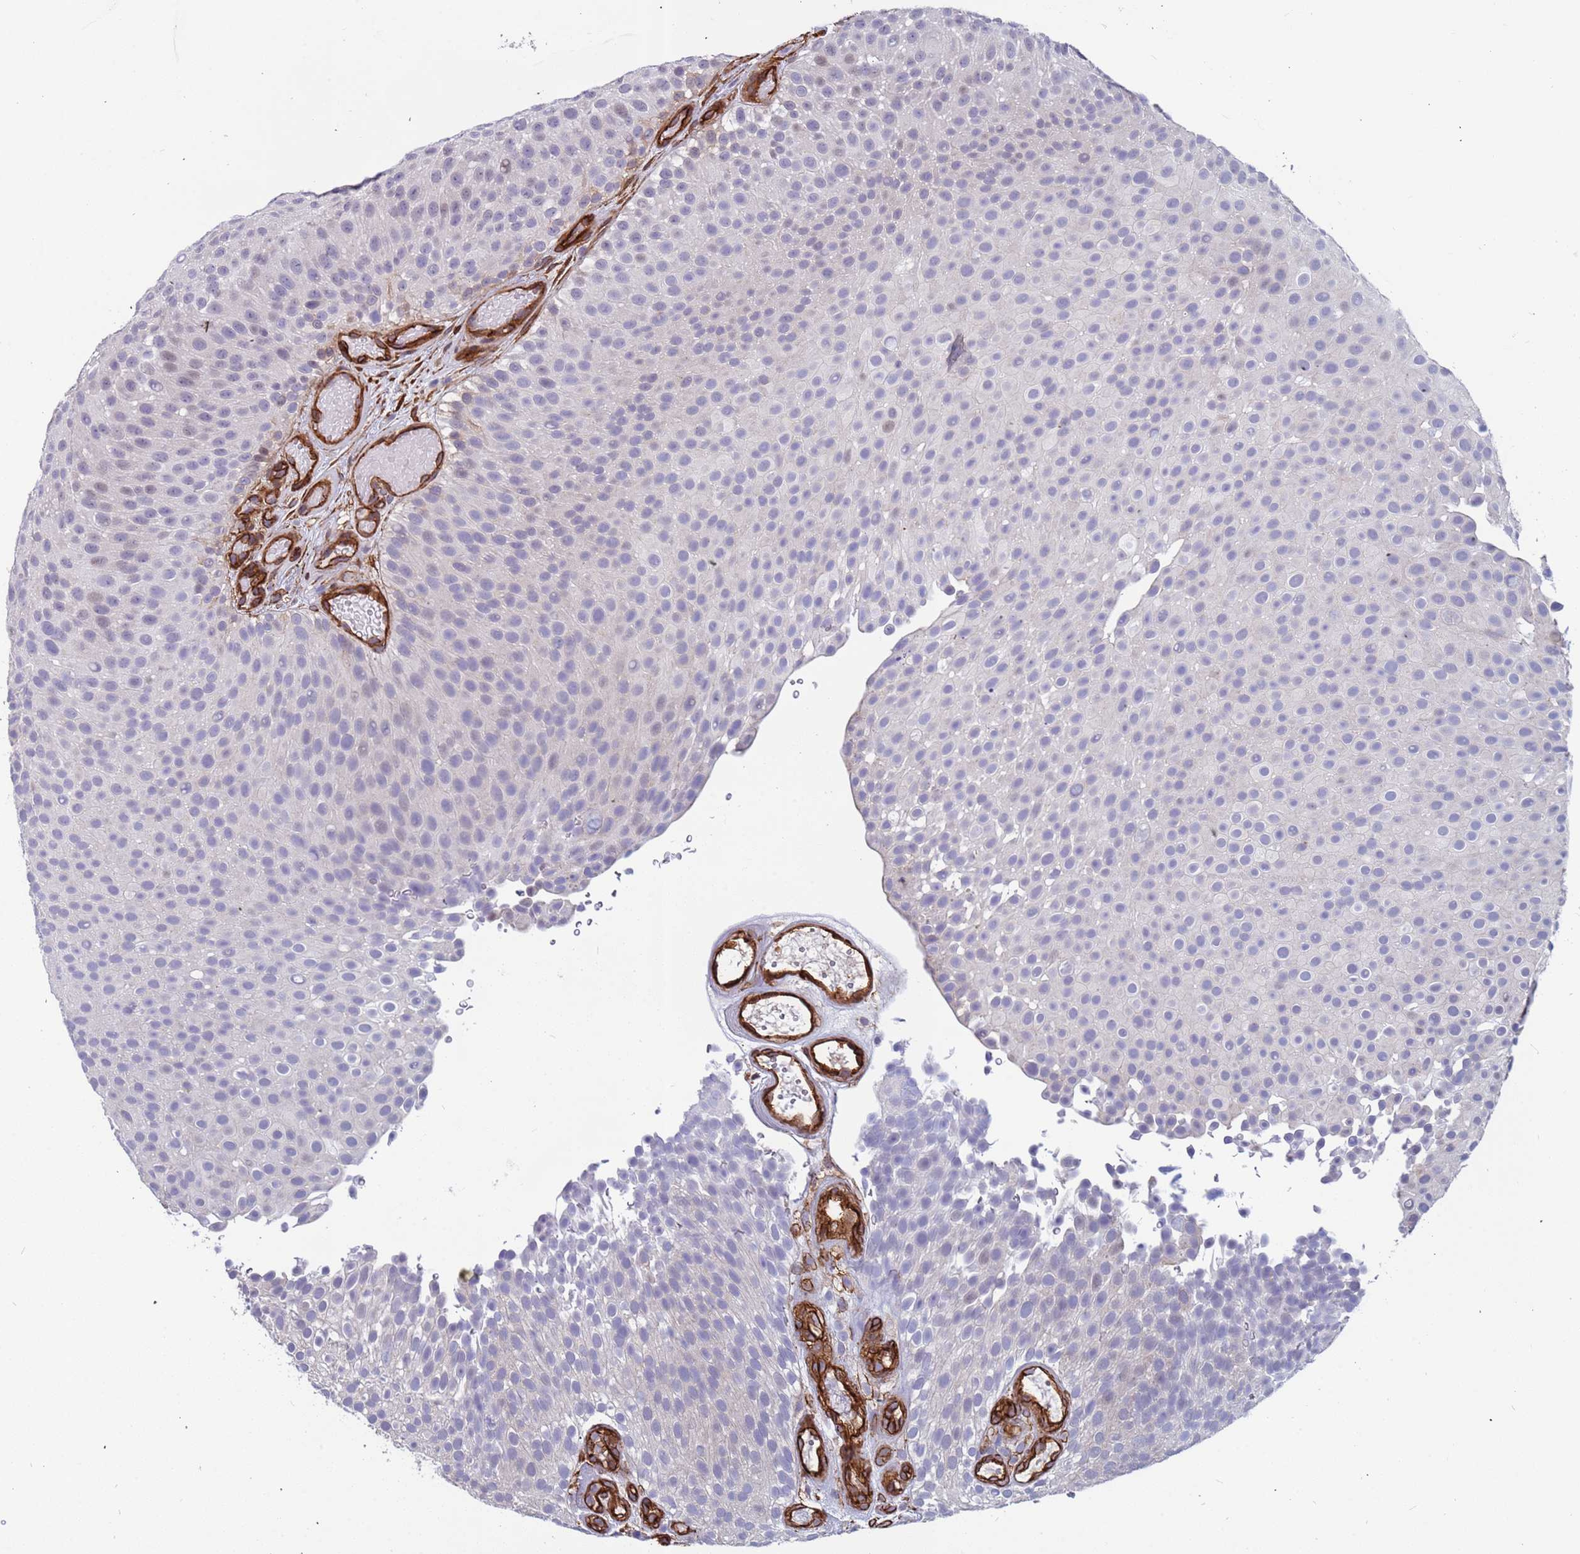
{"staining": {"intensity": "negative", "quantity": "none", "location": "none"}, "tissue": "urothelial cancer", "cell_type": "Tumor cells", "image_type": "cancer", "snomed": [{"axis": "morphology", "description": "Urothelial carcinoma, Low grade"}, {"axis": "topography", "description": "Urinary bladder"}], "caption": "A histopathology image of human low-grade urothelial carcinoma is negative for staining in tumor cells. (DAB (3,3'-diaminobenzidine) immunohistochemistry (IHC) with hematoxylin counter stain).", "gene": "EHD2", "patient": {"sex": "male", "age": 78}}